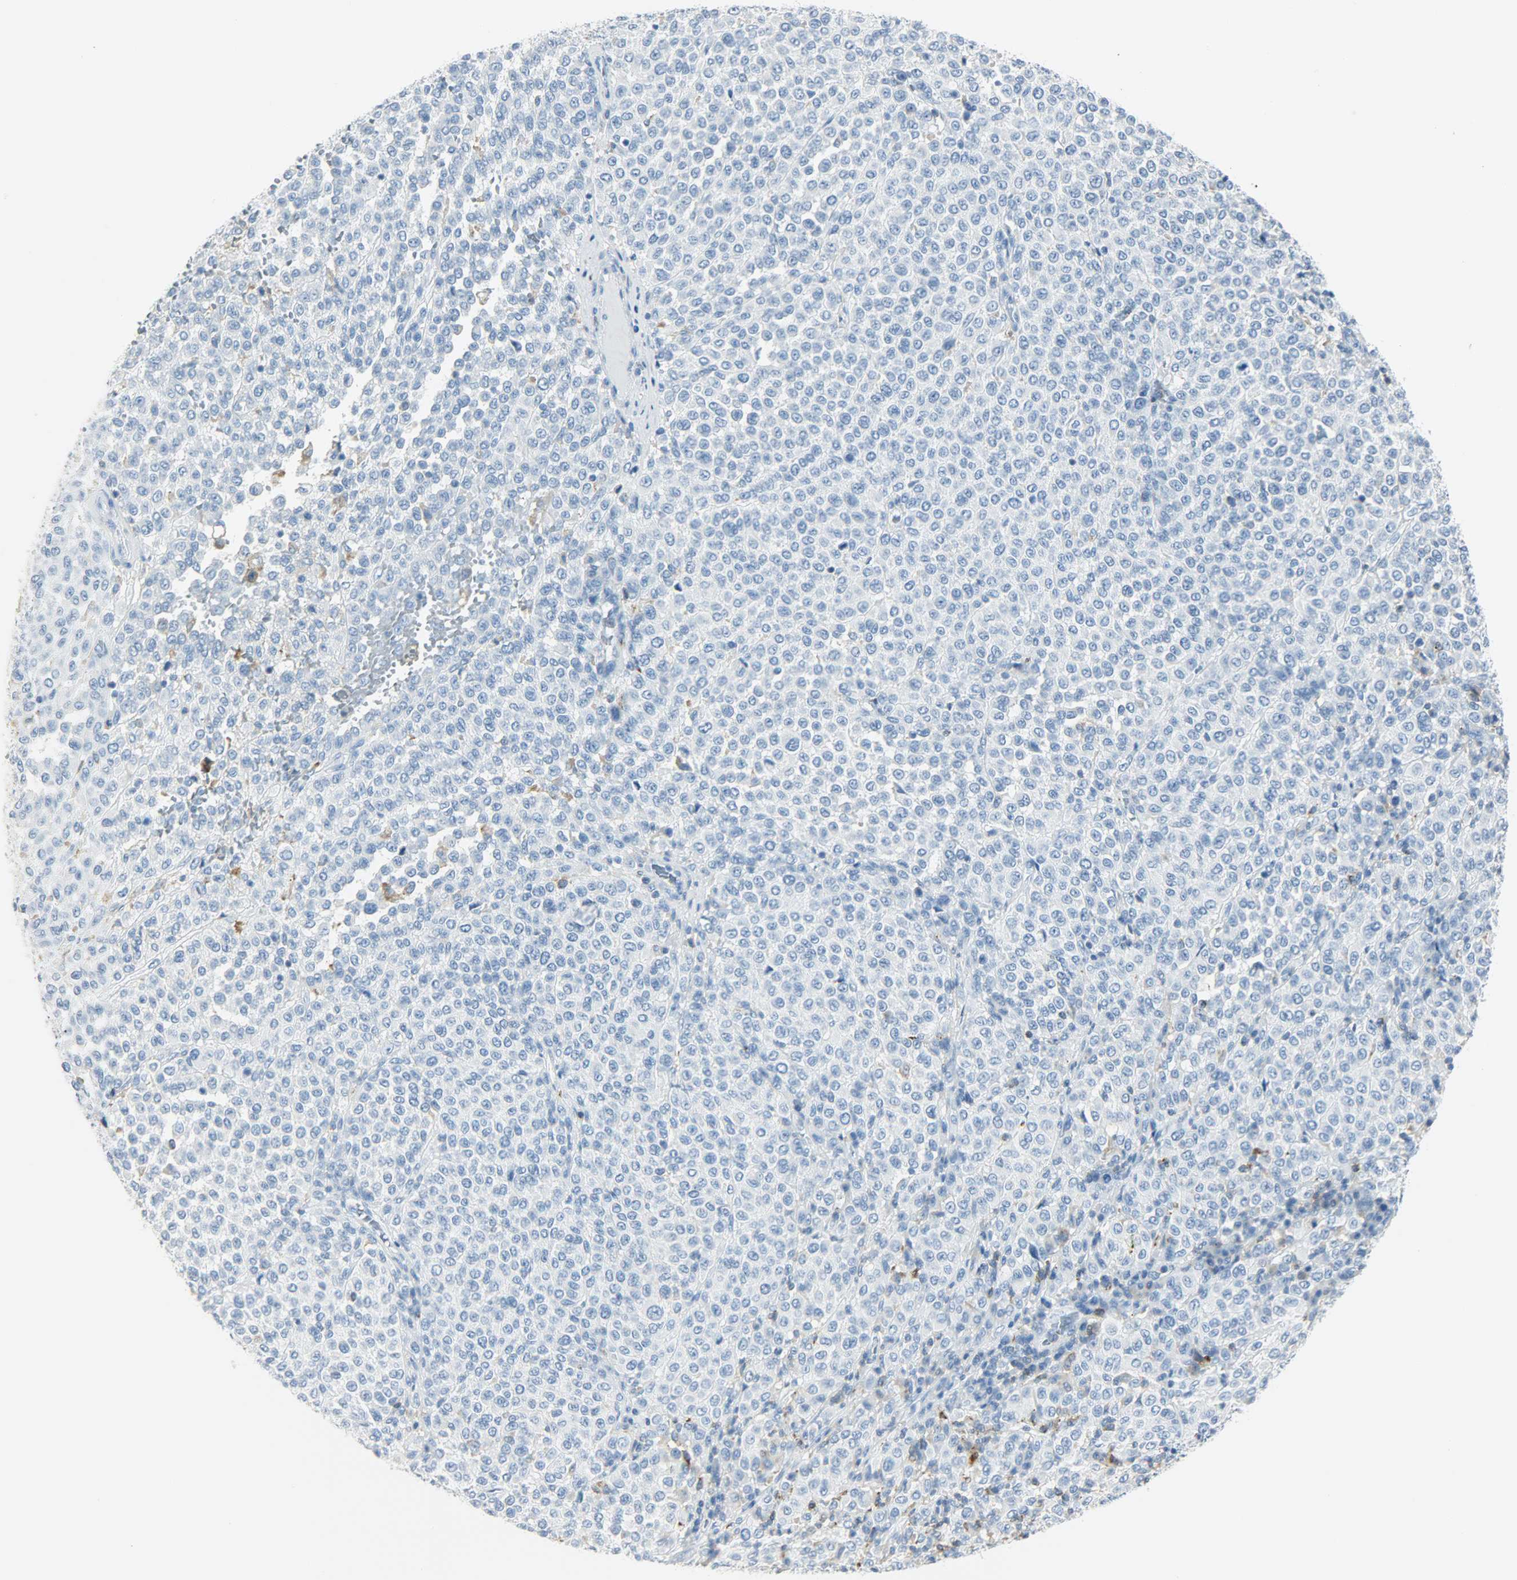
{"staining": {"intensity": "negative", "quantity": "none", "location": "none"}, "tissue": "melanoma", "cell_type": "Tumor cells", "image_type": "cancer", "snomed": [{"axis": "morphology", "description": "Malignant melanoma, Metastatic site"}, {"axis": "topography", "description": "Pancreas"}], "caption": "Tumor cells show no significant protein positivity in malignant melanoma (metastatic site).", "gene": "PTPN6", "patient": {"sex": "female", "age": 30}}